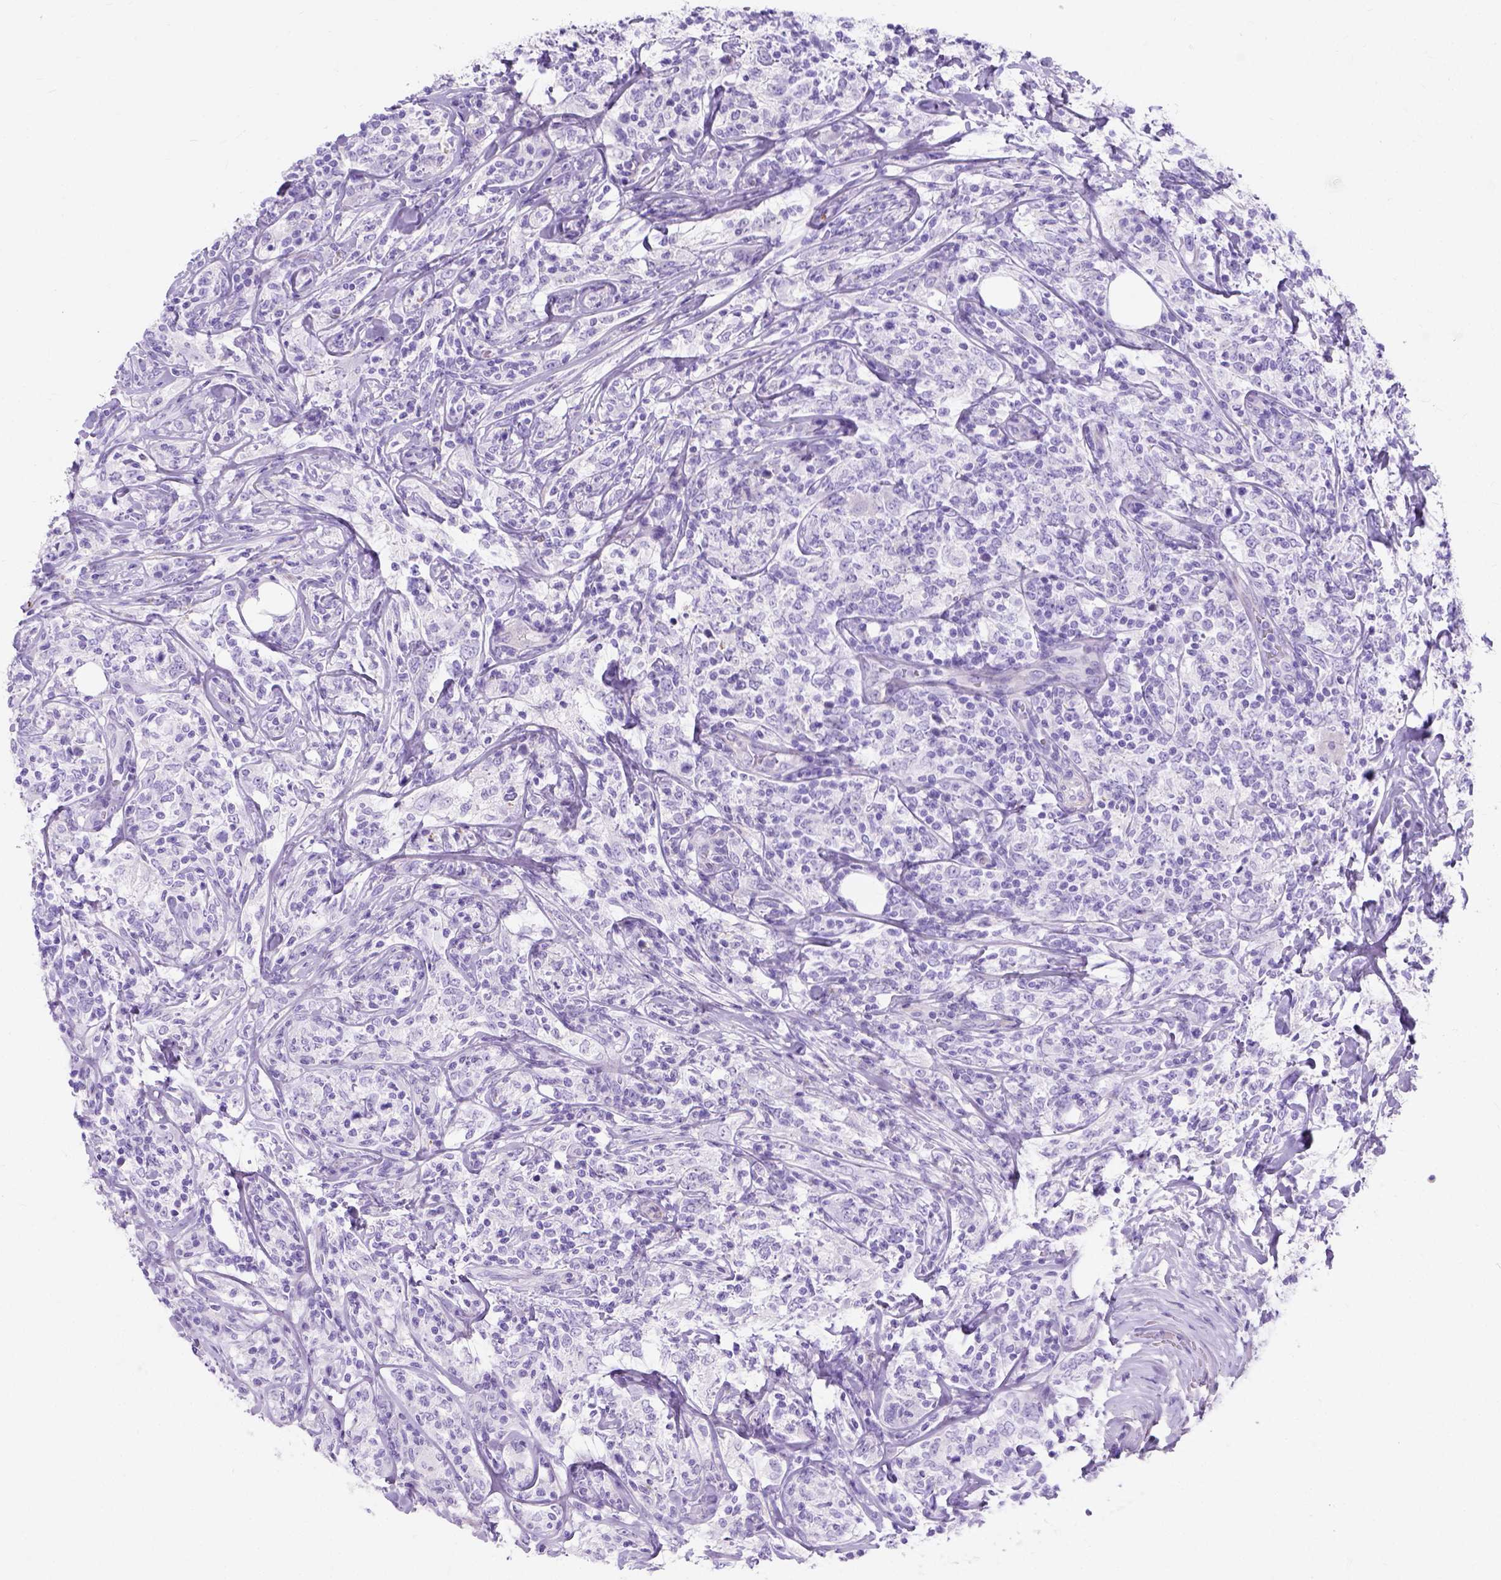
{"staining": {"intensity": "negative", "quantity": "none", "location": "none"}, "tissue": "lymphoma", "cell_type": "Tumor cells", "image_type": "cancer", "snomed": [{"axis": "morphology", "description": "Malignant lymphoma, non-Hodgkin's type, High grade"}, {"axis": "topography", "description": "Lymph node"}], "caption": "This is a micrograph of IHC staining of malignant lymphoma, non-Hodgkin's type (high-grade), which shows no positivity in tumor cells.", "gene": "MYH15", "patient": {"sex": "female", "age": 84}}